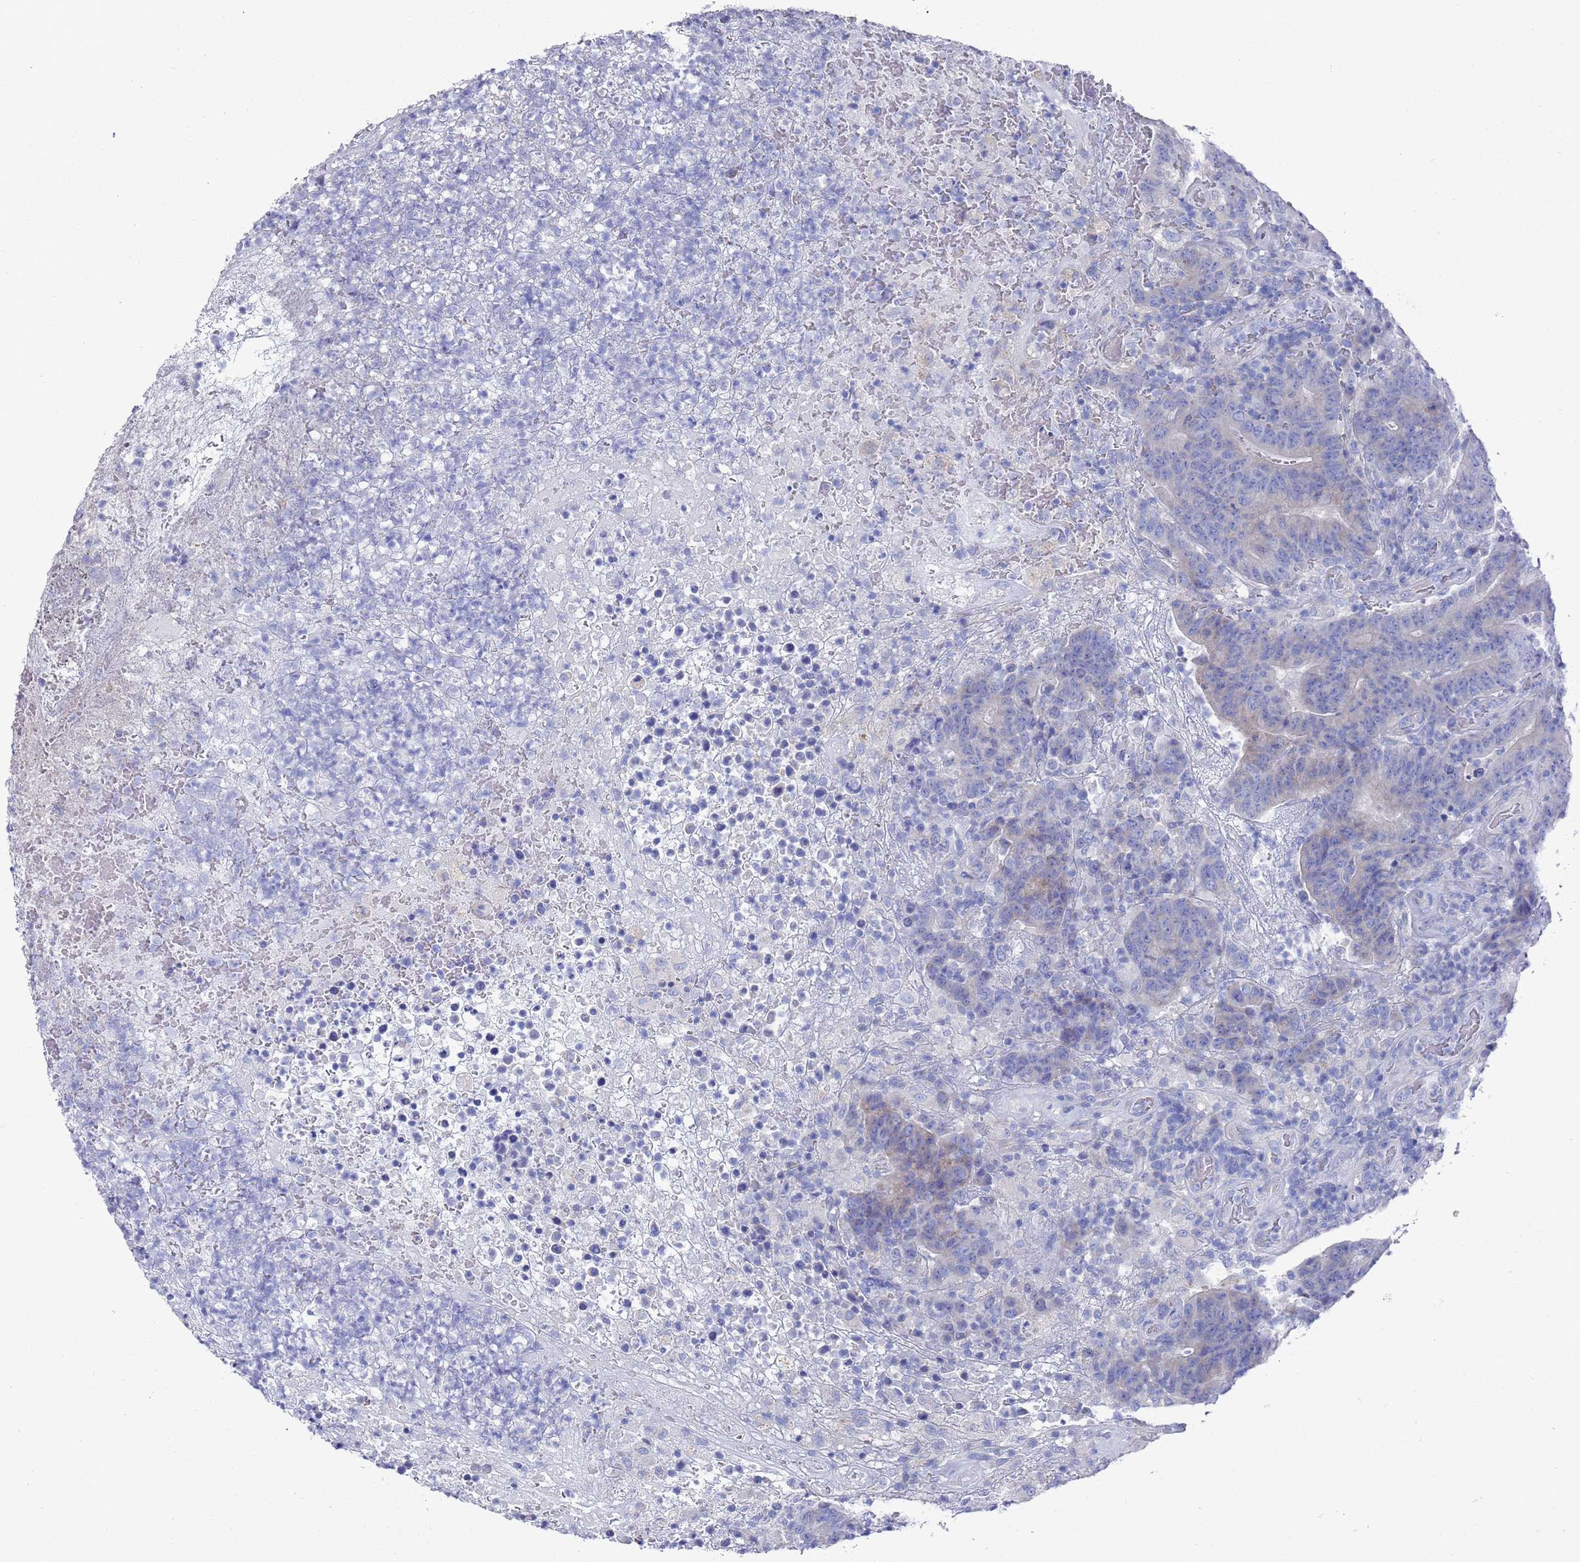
{"staining": {"intensity": "negative", "quantity": "none", "location": "none"}, "tissue": "colorectal cancer", "cell_type": "Tumor cells", "image_type": "cancer", "snomed": [{"axis": "morphology", "description": "Normal tissue, NOS"}, {"axis": "morphology", "description": "Adenocarcinoma, NOS"}, {"axis": "topography", "description": "Colon"}], "caption": "Adenocarcinoma (colorectal) stained for a protein using IHC exhibits no positivity tumor cells.", "gene": "SCAPER", "patient": {"sex": "female", "age": 75}}